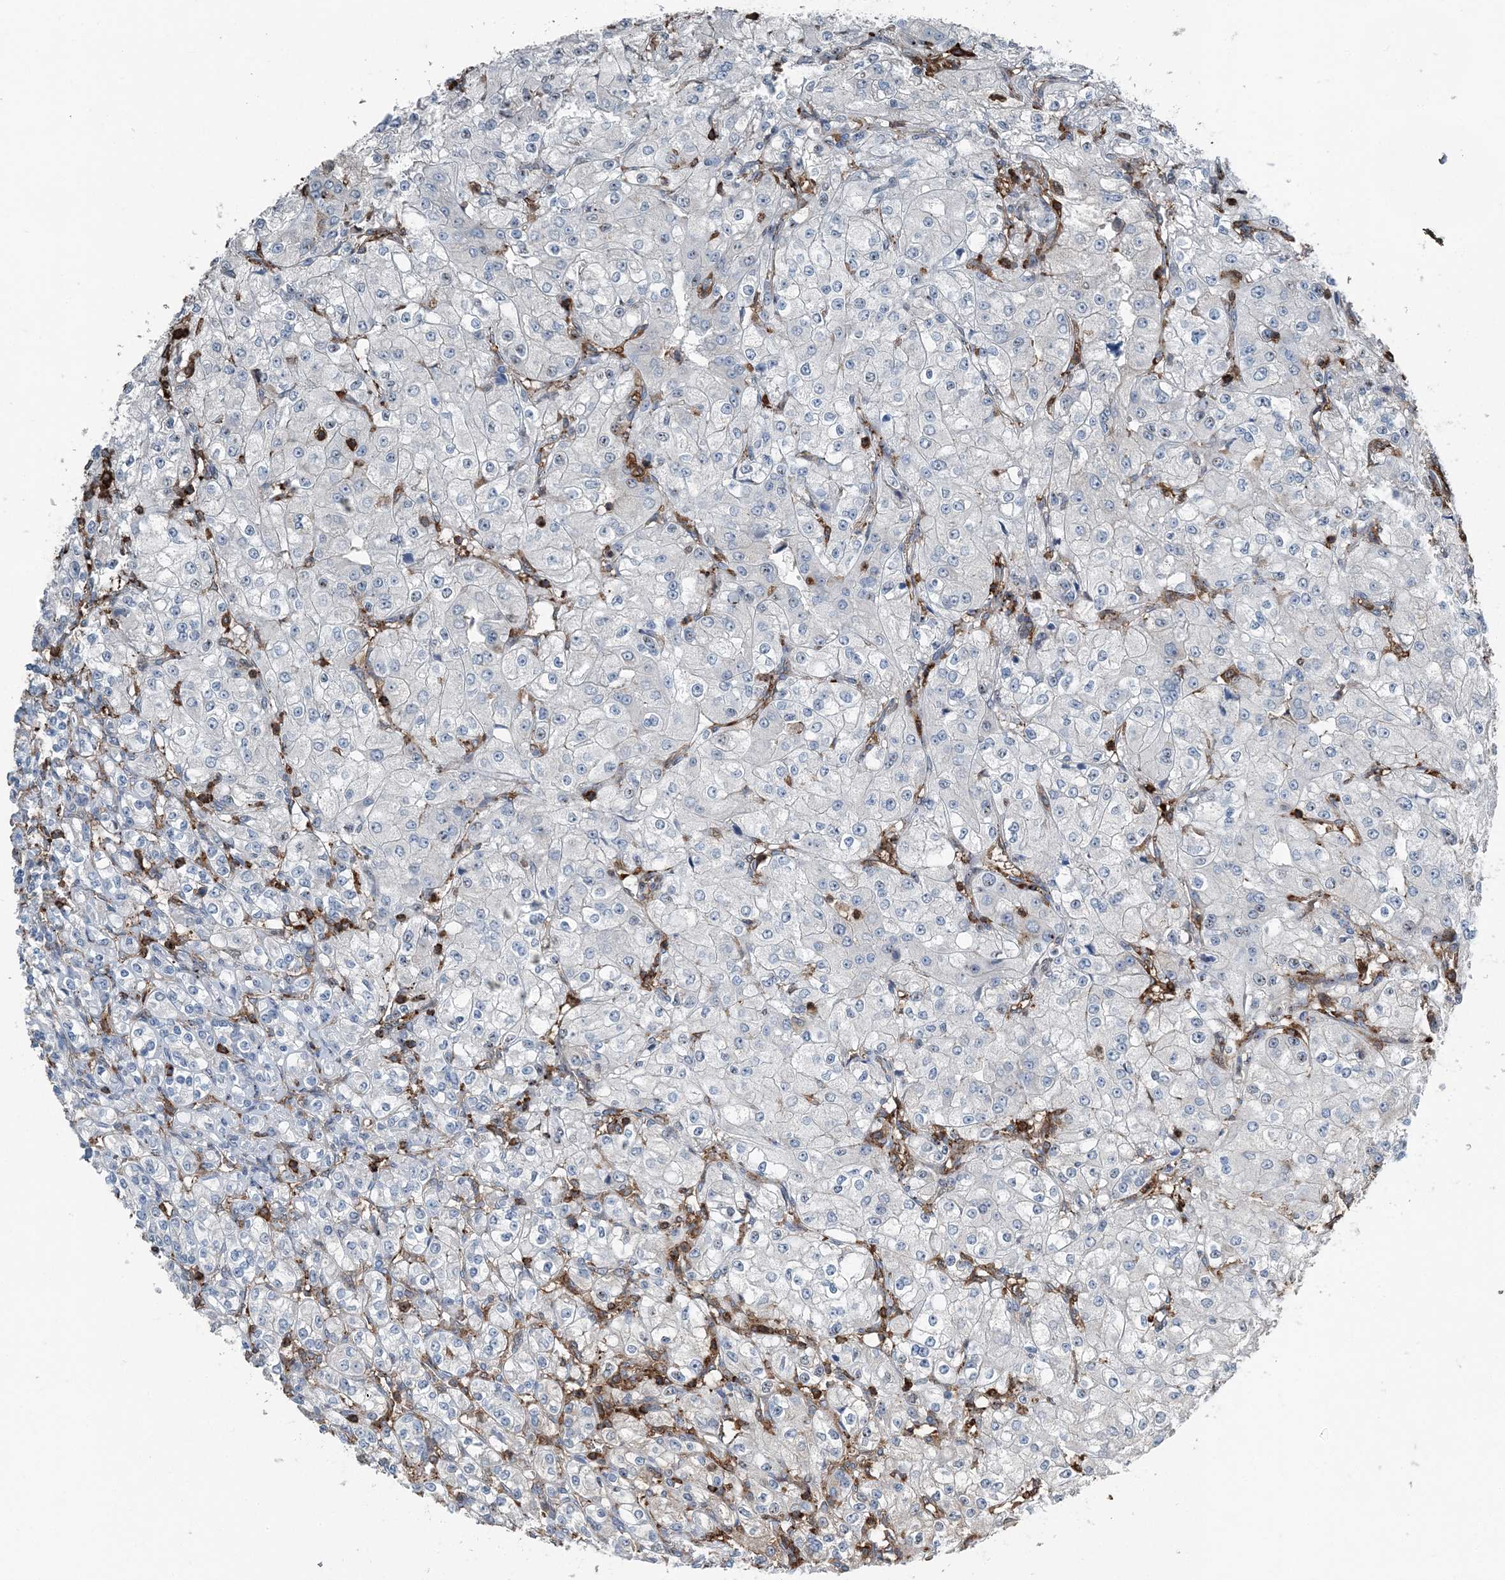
{"staining": {"intensity": "negative", "quantity": "none", "location": "none"}, "tissue": "renal cancer", "cell_type": "Tumor cells", "image_type": "cancer", "snomed": [{"axis": "morphology", "description": "Adenocarcinoma, NOS"}, {"axis": "topography", "description": "Kidney"}], "caption": "Tumor cells are negative for protein expression in human renal cancer (adenocarcinoma).", "gene": "CFL1", "patient": {"sex": "male", "age": 77}}